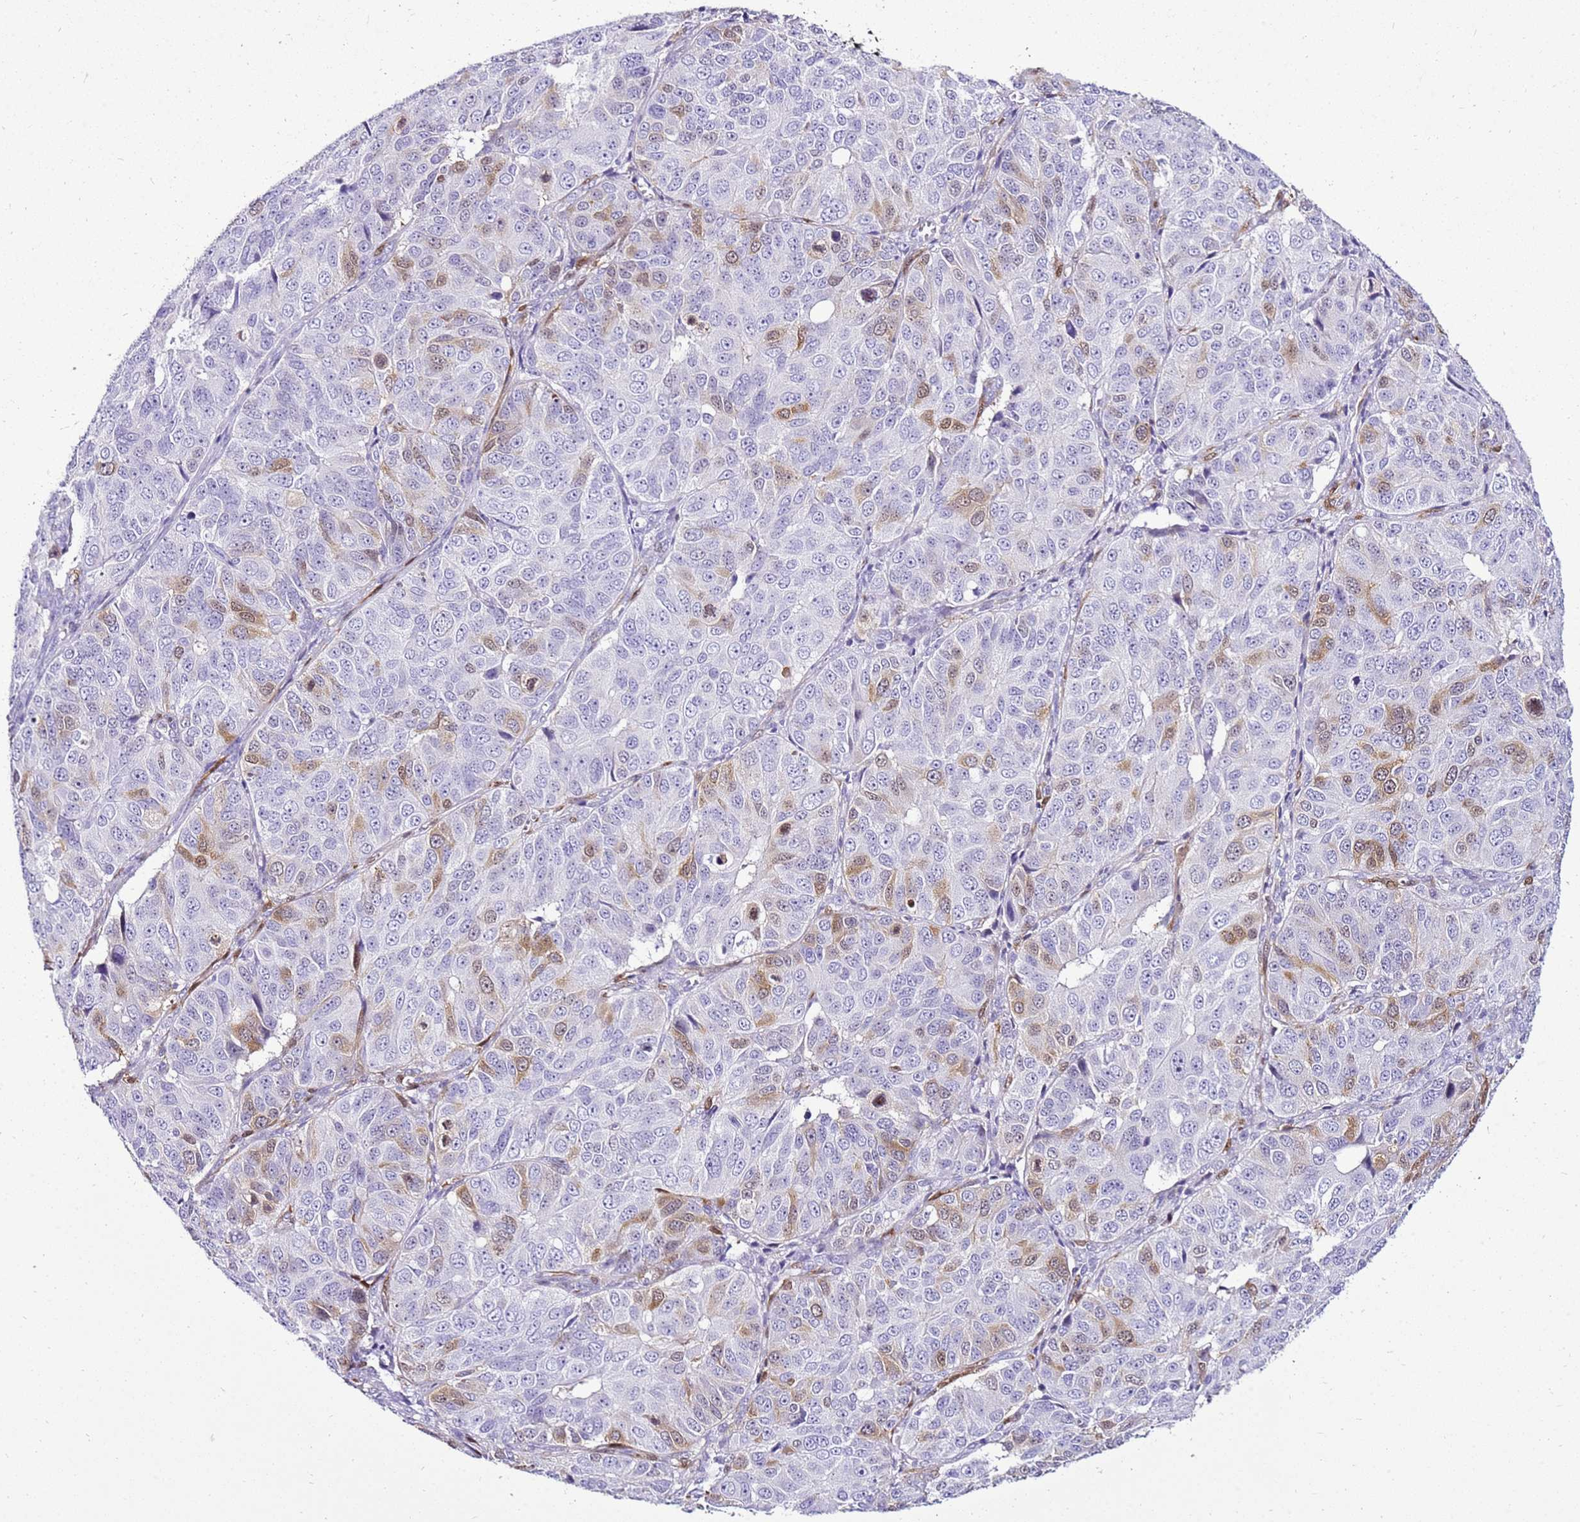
{"staining": {"intensity": "moderate", "quantity": "<25%", "location": "cytoplasmic/membranous"}, "tissue": "ovarian cancer", "cell_type": "Tumor cells", "image_type": "cancer", "snomed": [{"axis": "morphology", "description": "Carcinoma, endometroid"}, {"axis": "topography", "description": "Ovary"}], "caption": "Brown immunohistochemical staining in ovarian endometroid carcinoma reveals moderate cytoplasmic/membranous staining in about <25% of tumor cells.", "gene": "SPC25", "patient": {"sex": "female", "age": 51}}